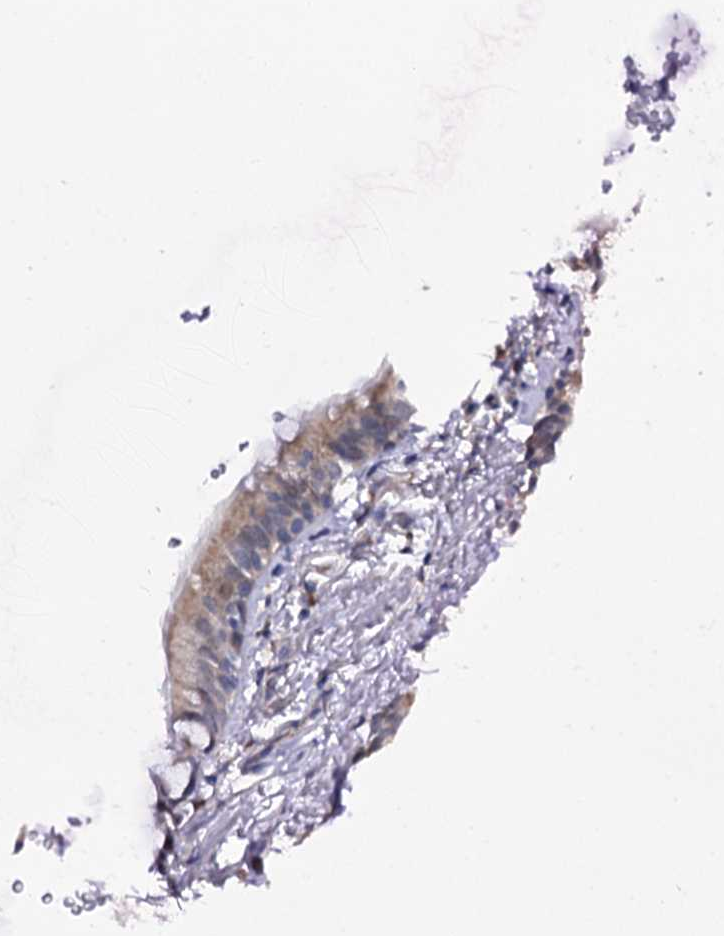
{"staining": {"intensity": "strong", "quantity": ">75%", "location": "cytoplasmic/membranous"}, "tissue": "adipose tissue", "cell_type": "Adipocytes", "image_type": "normal", "snomed": [{"axis": "morphology", "description": "Normal tissue, NOS"}, {"axis": "topography", "description": "Lymph node"}, {"axis": "topography", "description": "Bronchus"}], "caption": "Immunohistochemical staining of normal adipose tissue reveals high levels of strong cytoplasmic/membranous staining in about >75% of adipocytes. (Brightfield microscopy of DAB IHC at high magnification).", "gene": "GAREM1", "patient": {"sex": "male", "age": 63}}